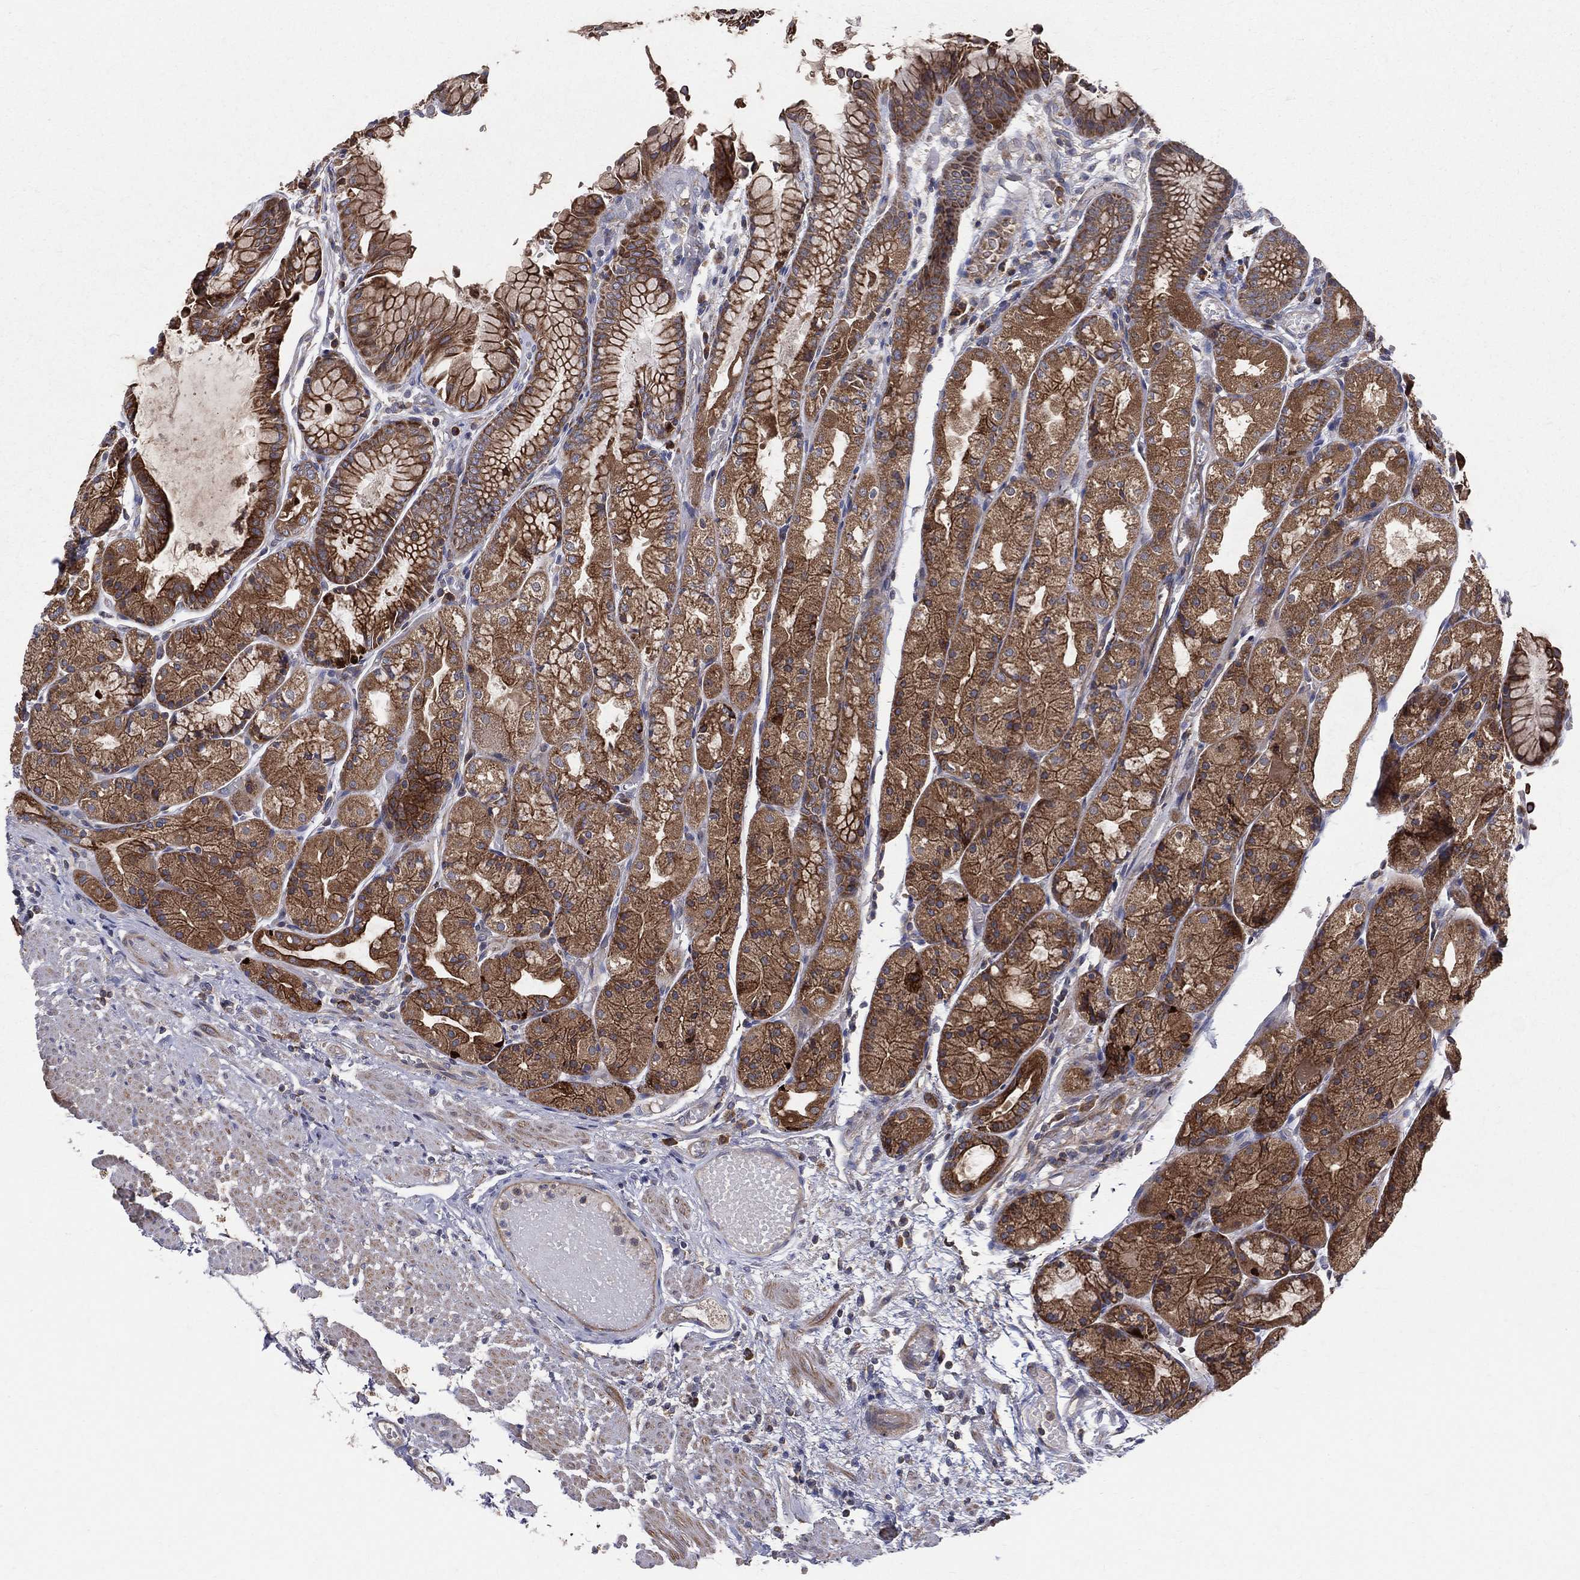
{"staining": {"intensity": "strong", "quantity": ">75%", "location": "cytoplasmic/membranous"}, "tissue": "stomach", "cell_type": "Glandular cells", "image_type": "normal", "snomed": [{"axis": "morphology", "description": "Normal tissue, NOS"}, {"axis": "topography", "description": "Stomach, upper"}], "caption": "Immunohistochemistry (IHC) histopathology image of unremarkable stomach stained for a protein (brown), which shows high levels of strong cytoplasmic/membranous staining in about >75% of glandular cells.", "gene": "MIX23", "patient": {"sex": "male", "age": 72}}